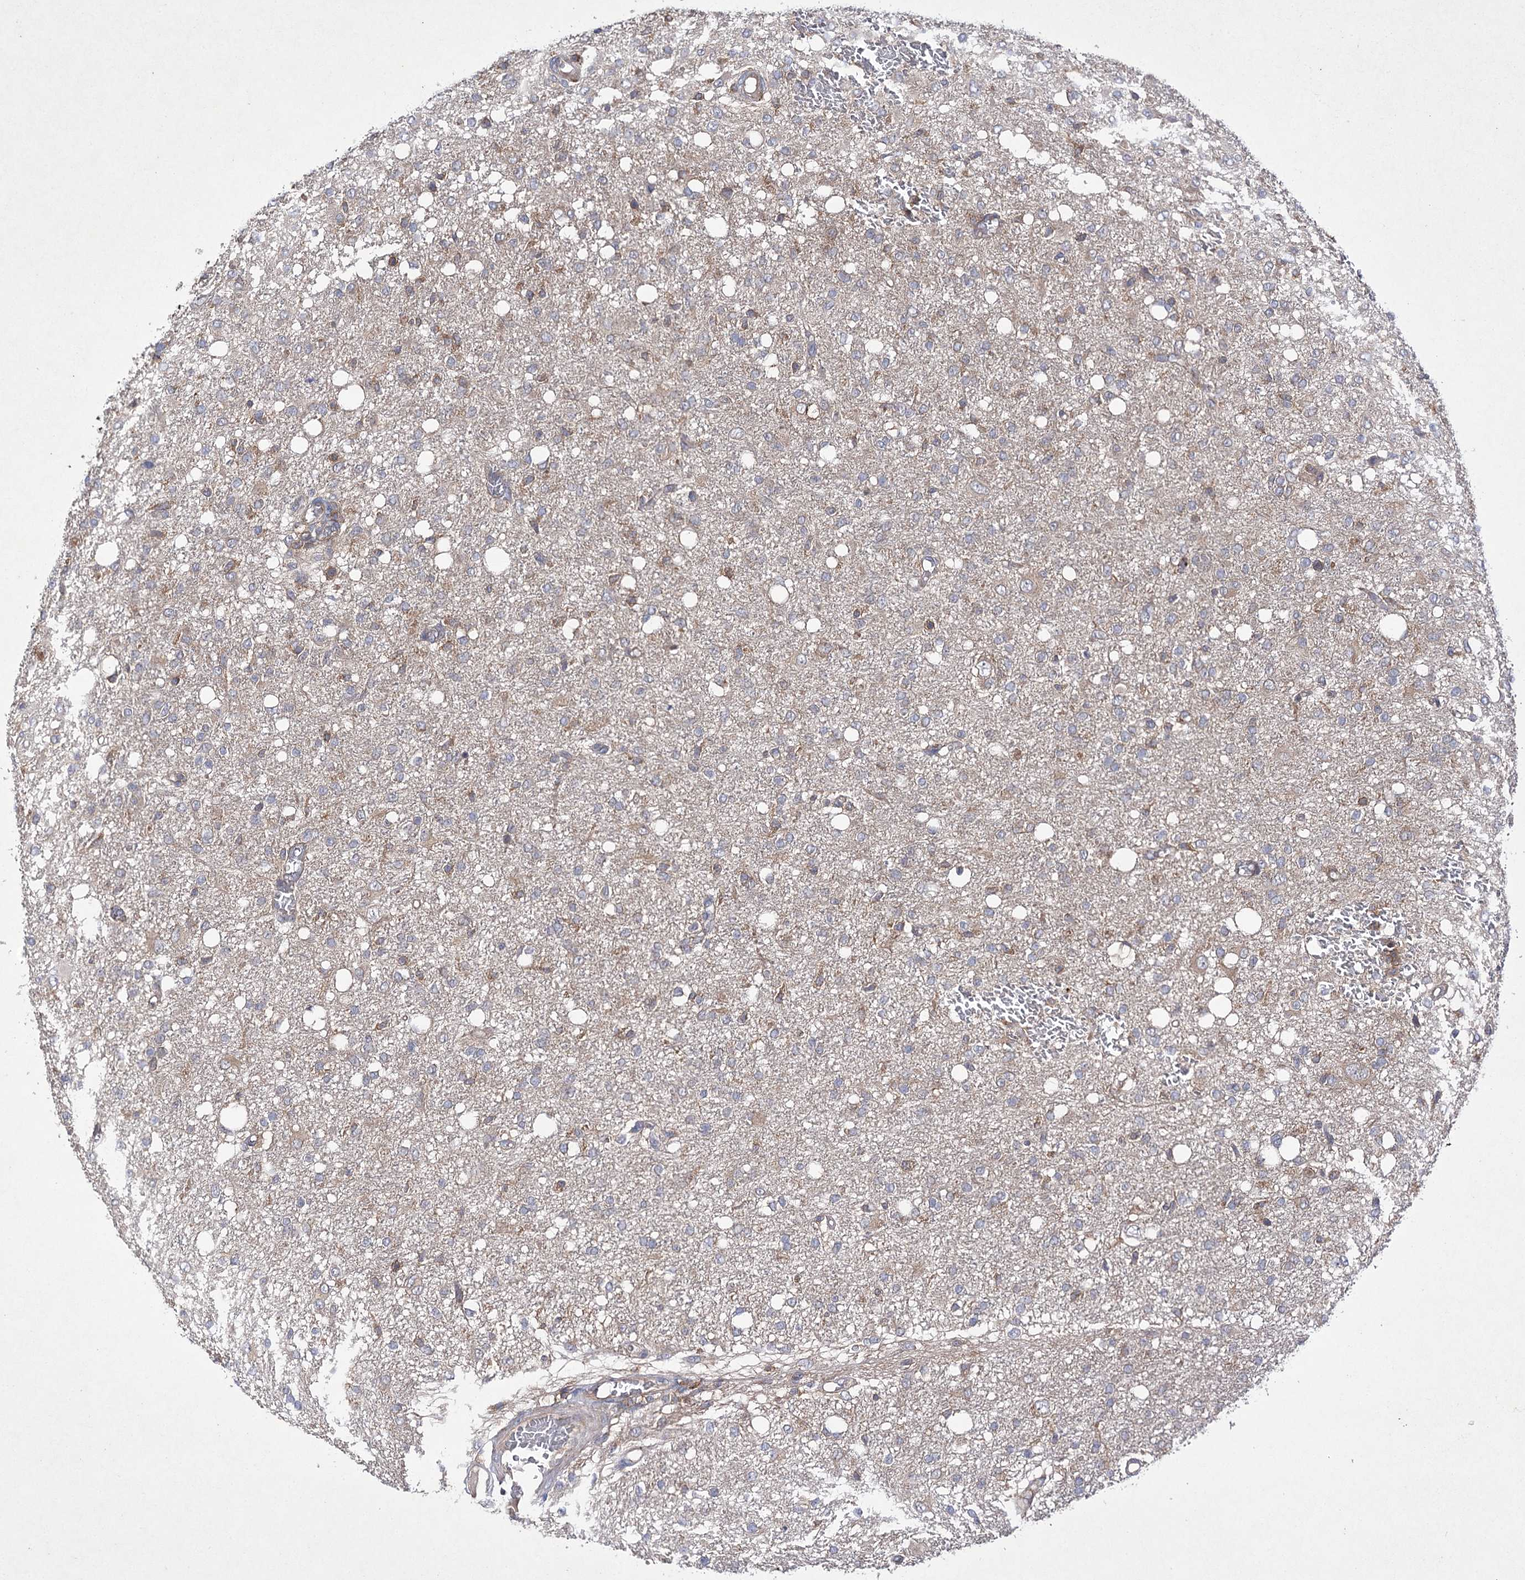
{"staining": {"intensity": "weak", "quantity": "<25%", "location": "cytoplasmic/membranous"}, "tissue": "glioma", "cell_type": "Tumor cells", "image_type": "cancer", "snomed": [{"axis": "morphology", "description": "Glioma, malignant, High grade"}, {"axis": "topography", "description": "Brain"}], "caption": "IHC of human glioma exhibits no expression in tumor cells.", "gene": "BCR", "patient": {"sex": "female", "age": 59}}